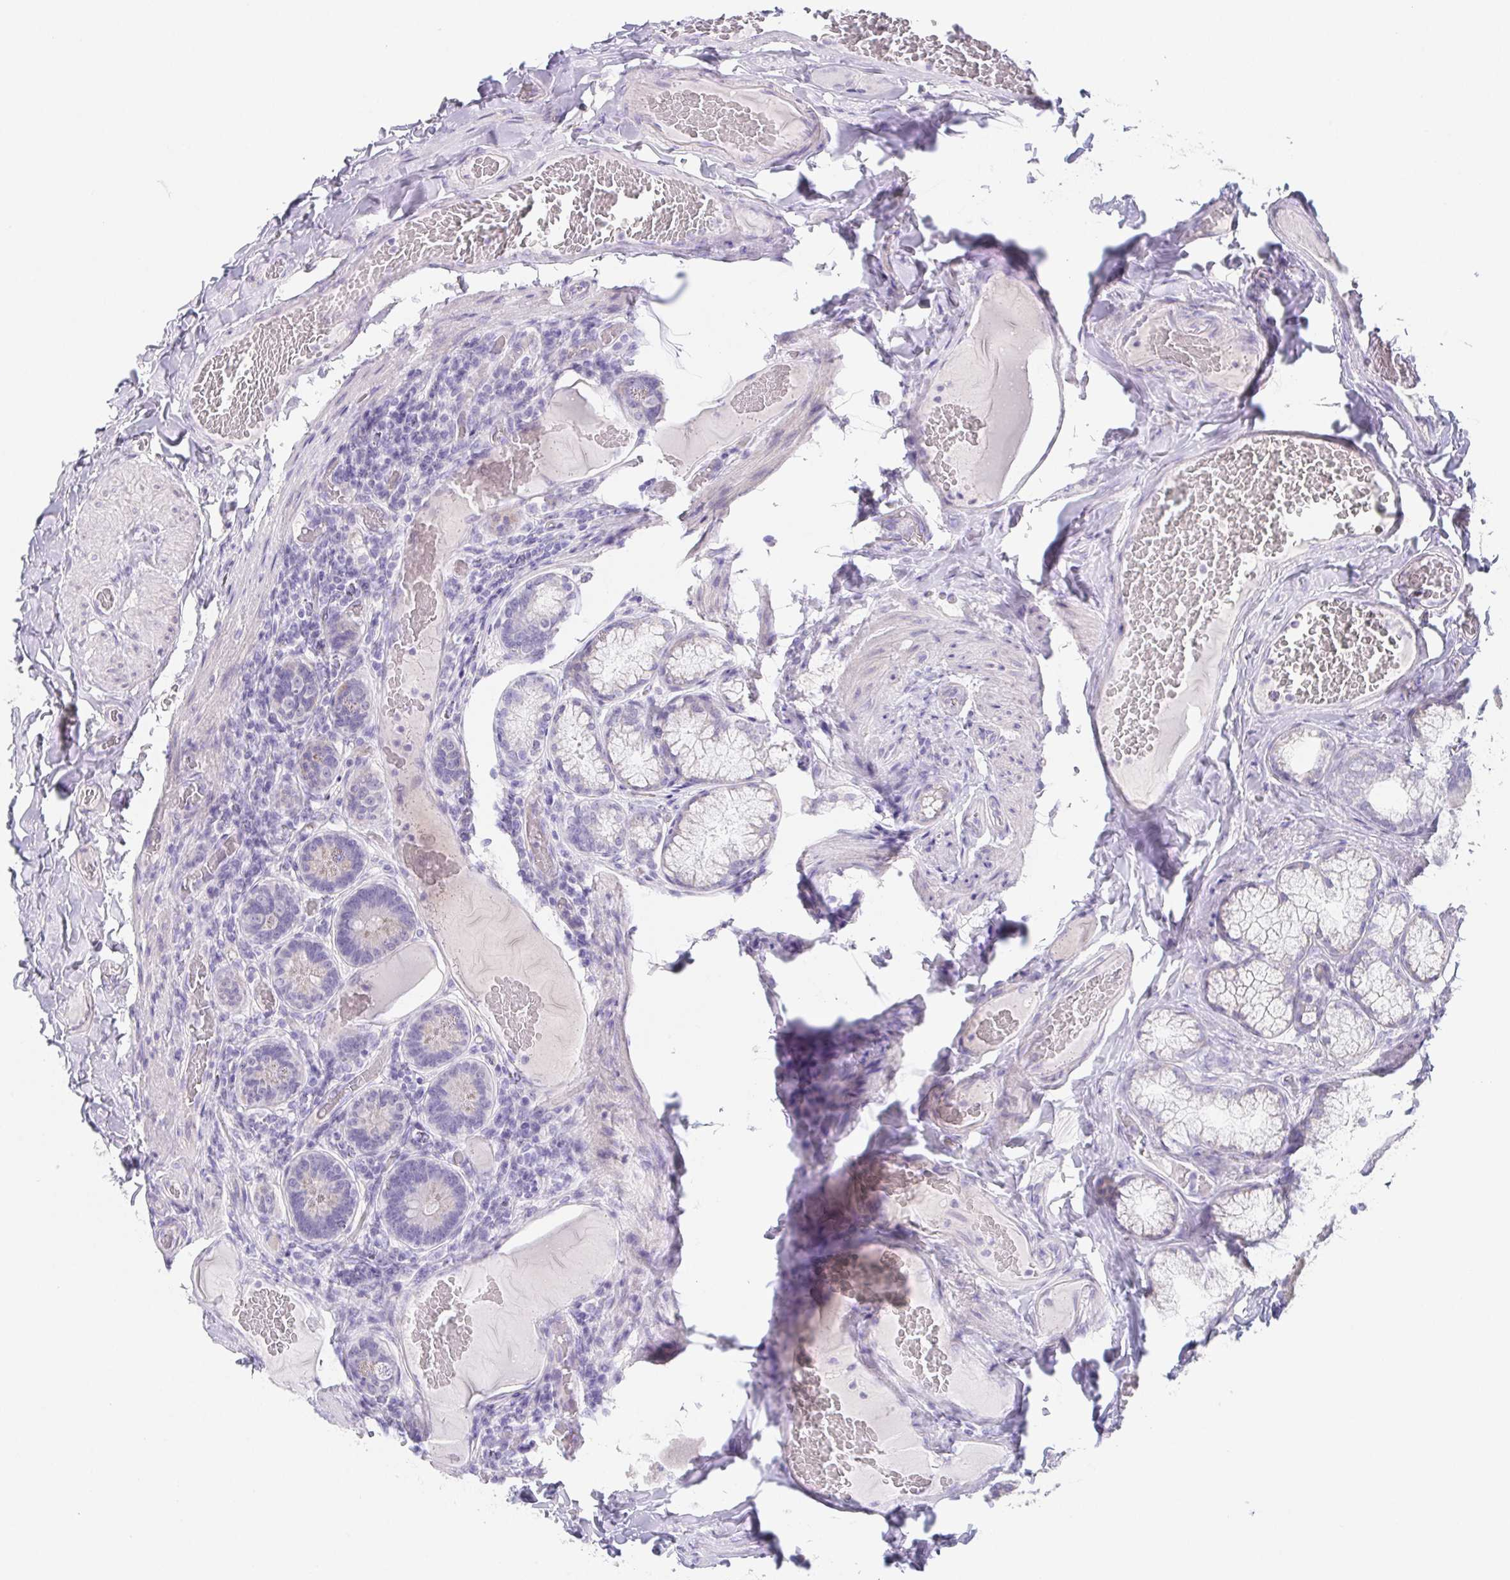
{"staining": {"intensity": "weak", "quantity": "<25%", "location": "cytoplasmic/membranous"}, "tissue": "duodenum", "cell_type": "Glandular cells", "image_type": "normal", "snomed": [{"axis": "morphology", "description": "Normal tissue, NOS"}, {"axis": "topography", "description": "Duodenum"}], "caption": "Immunohistochemistry of normal duodenum exhibits no positivity in glandular cells.", "gene": "HDGFL1", "patient": {"sex": "female", "age": 62}}